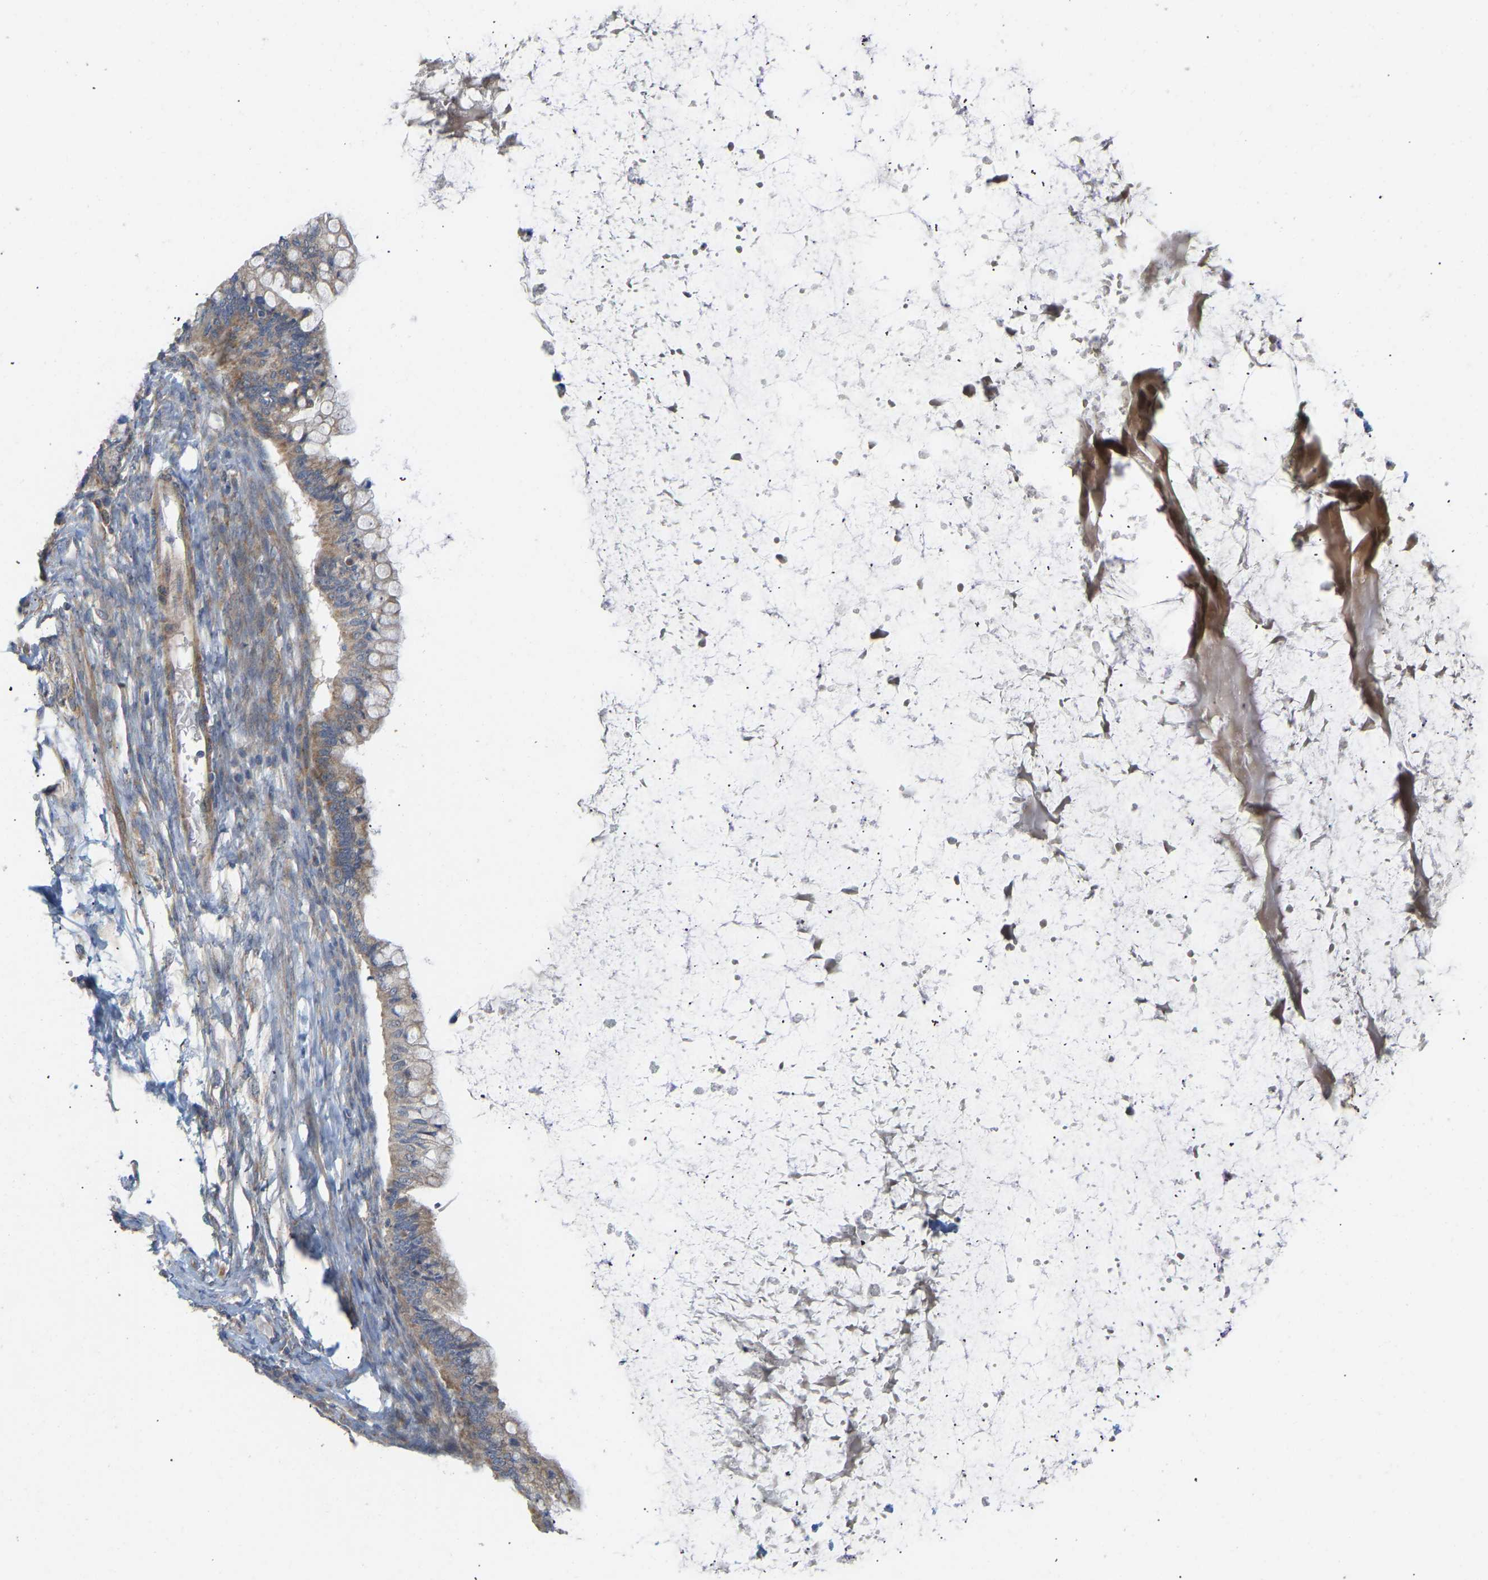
{"staining": {"intensity": "weak", "quantity": "<25%", "location": "cytoplasmic/membranous"}, "tissue": "ovarian cancer", "cell_type": "Tumor cells", "image_type": "cancer", "snomed": [{"axis": "morphology", "description": "Cystadenocarcinoma, mucinous, NOS"}, {"axis": "topography", "description": "Ovary"}], "caption": "This image is of ovarian cancer stained with immunohistochemistry to label a protein in brown with the nuclei are counter-stained blue. There is no expression in tumor cells.", "gene": "HACD2", "patient": {"sex": "female", "age": 57}}